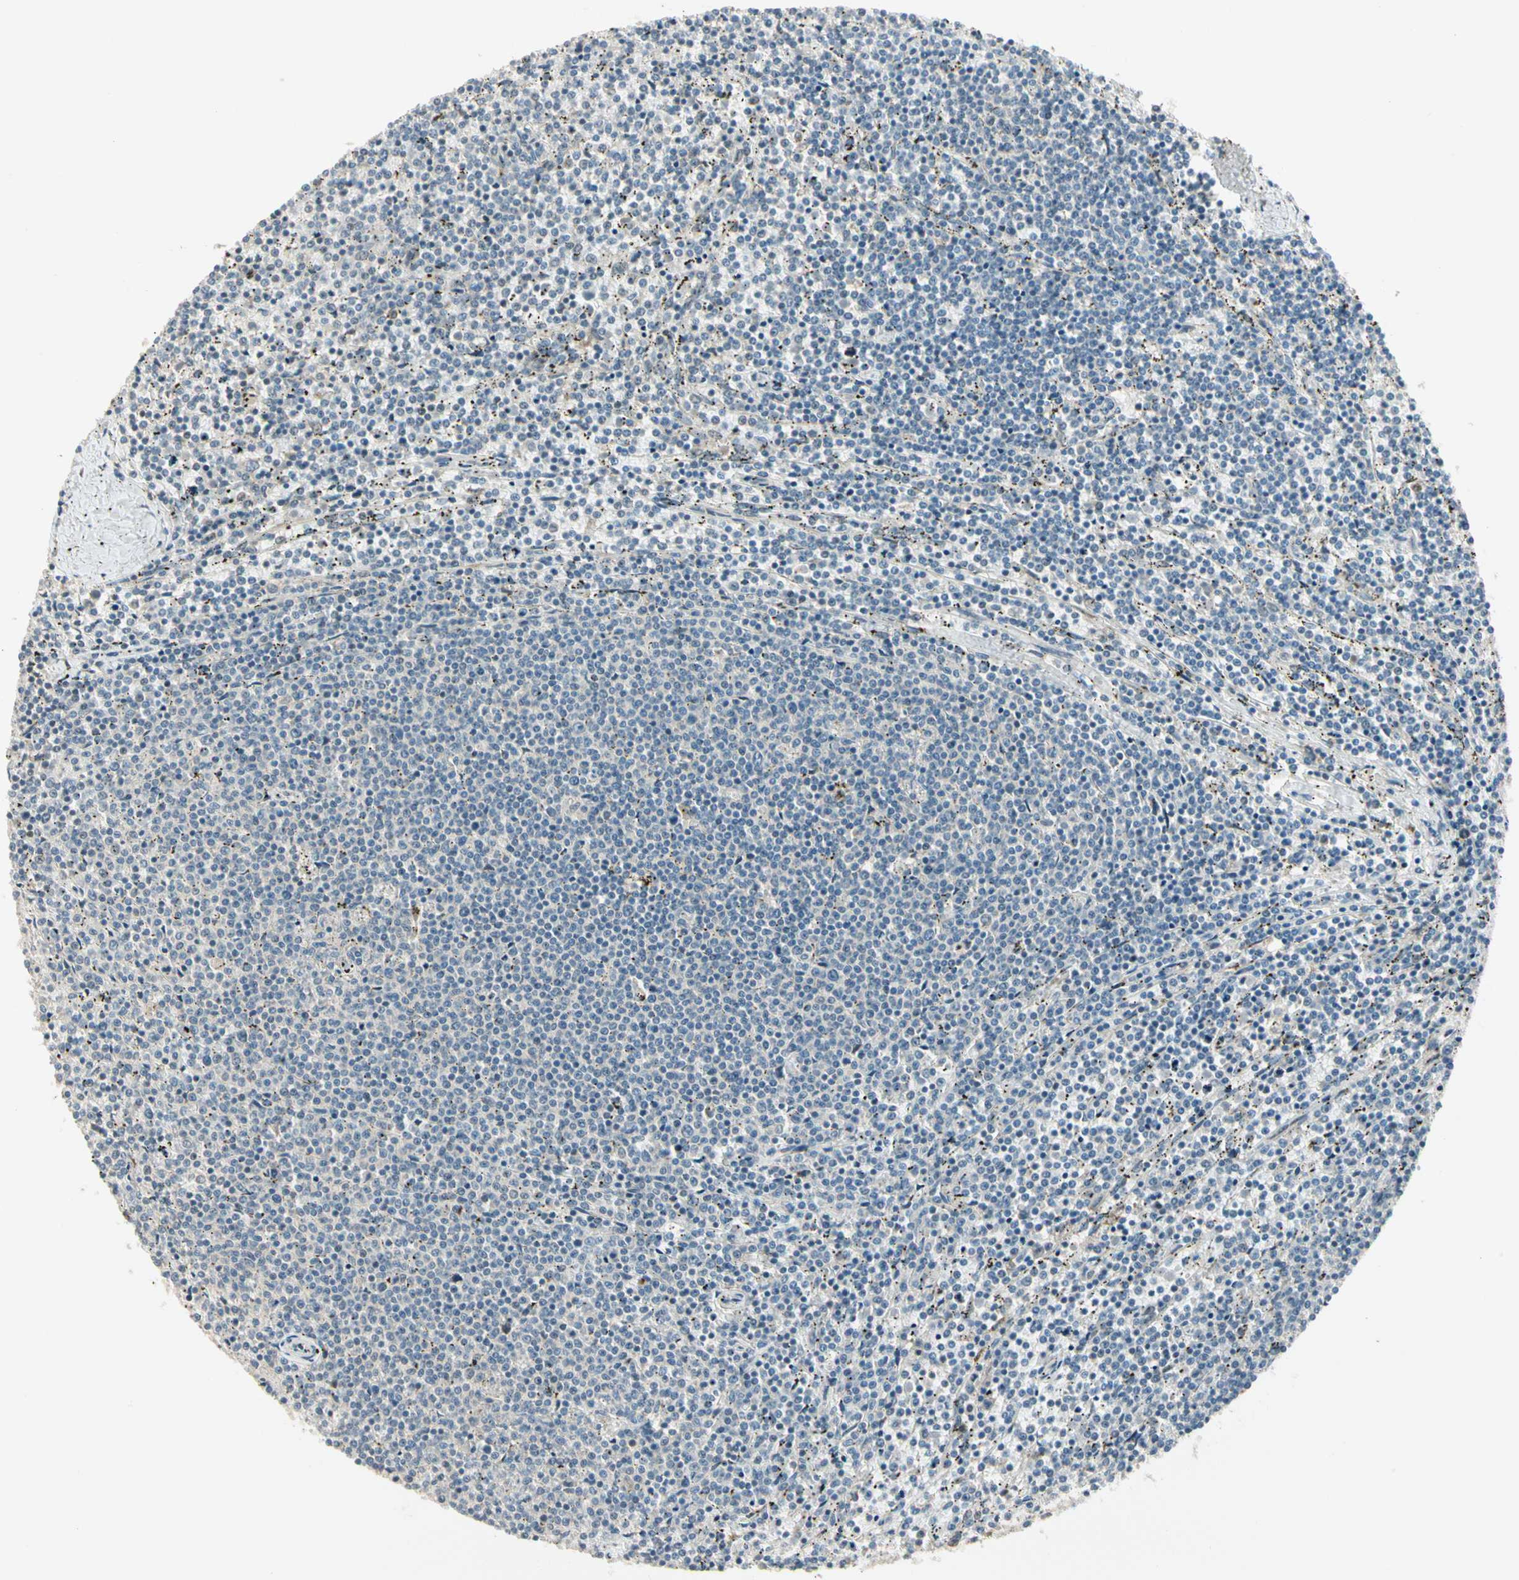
{"staining": {"intensity": "negative", "quantity": "none", "location": "none"}, "tissue": "lymphoma", "cell_type": "Tumor cells", "image_type": "cancer", "snomed": [{"axis": "morphology", "description": "Malignant lymphoma, non-Hodgkin's type, Low grade"}, {"axis": "topography", "description": "Spleen"}], "caption": "Human lymphoma stained for a protein using IHC shows no positivity in tumor cells.", "gene": "PCDHB15", "patient": {"sex": "female", "age": 50}}